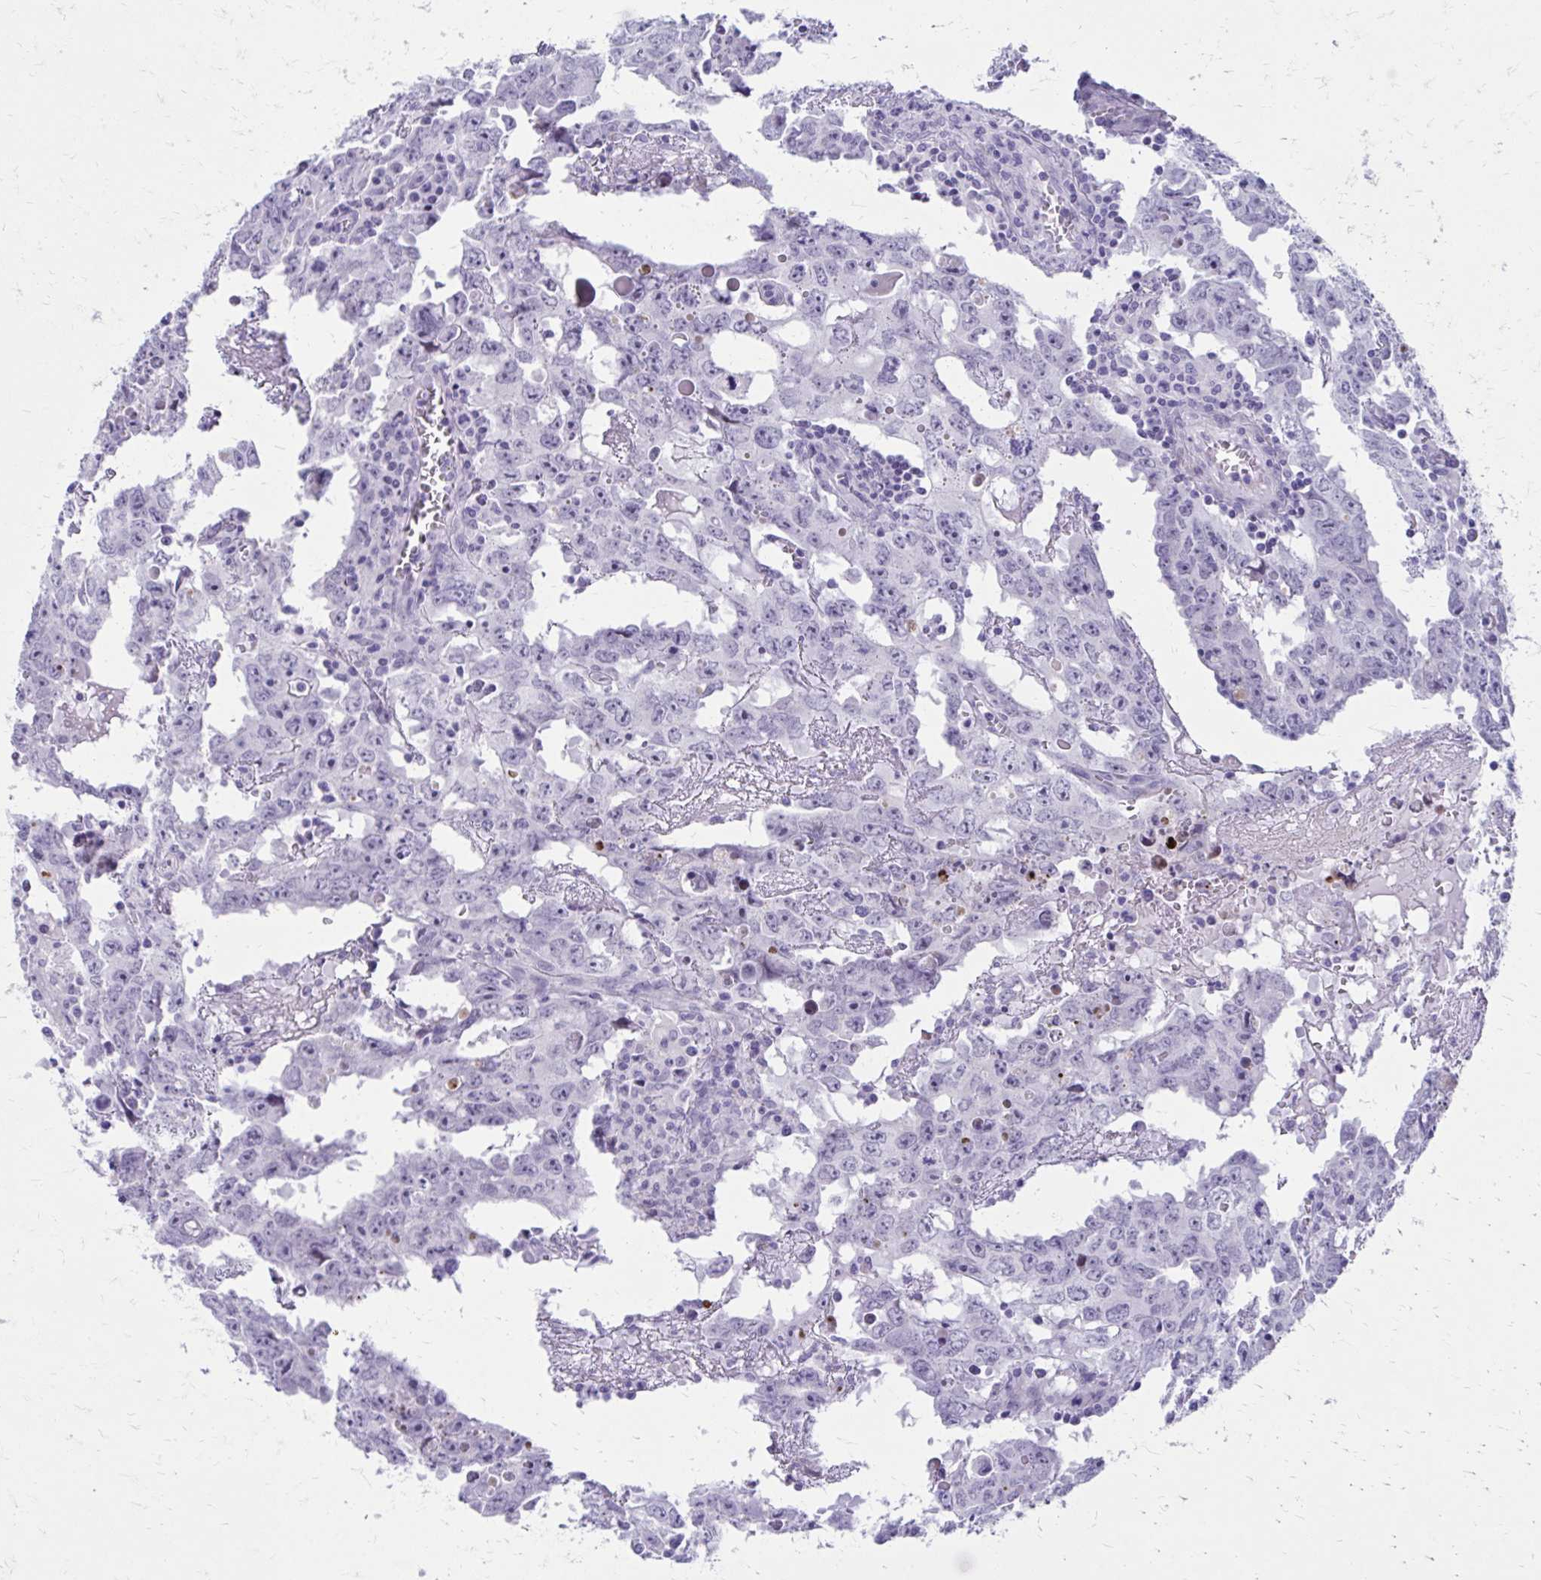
{"staining": {"intensity": "negative", "quantity": "none", "location": "none"}, "tissue": "testis cancer", "cell_type": "Tumor cells", "image_type": "cancer", "snomed": [{"axis": "morphology", "description": "Carcinoma, Embryonal, NOS"}, {"axis": "topography", "description": "Testis"}], "caption": "Immunohistochemistry (IHC) of testis embryonal carcinoma demonstrates no expression in tumor cells.", "gene": "LCN15", "patient": {"sex": "male", "age": 22}}